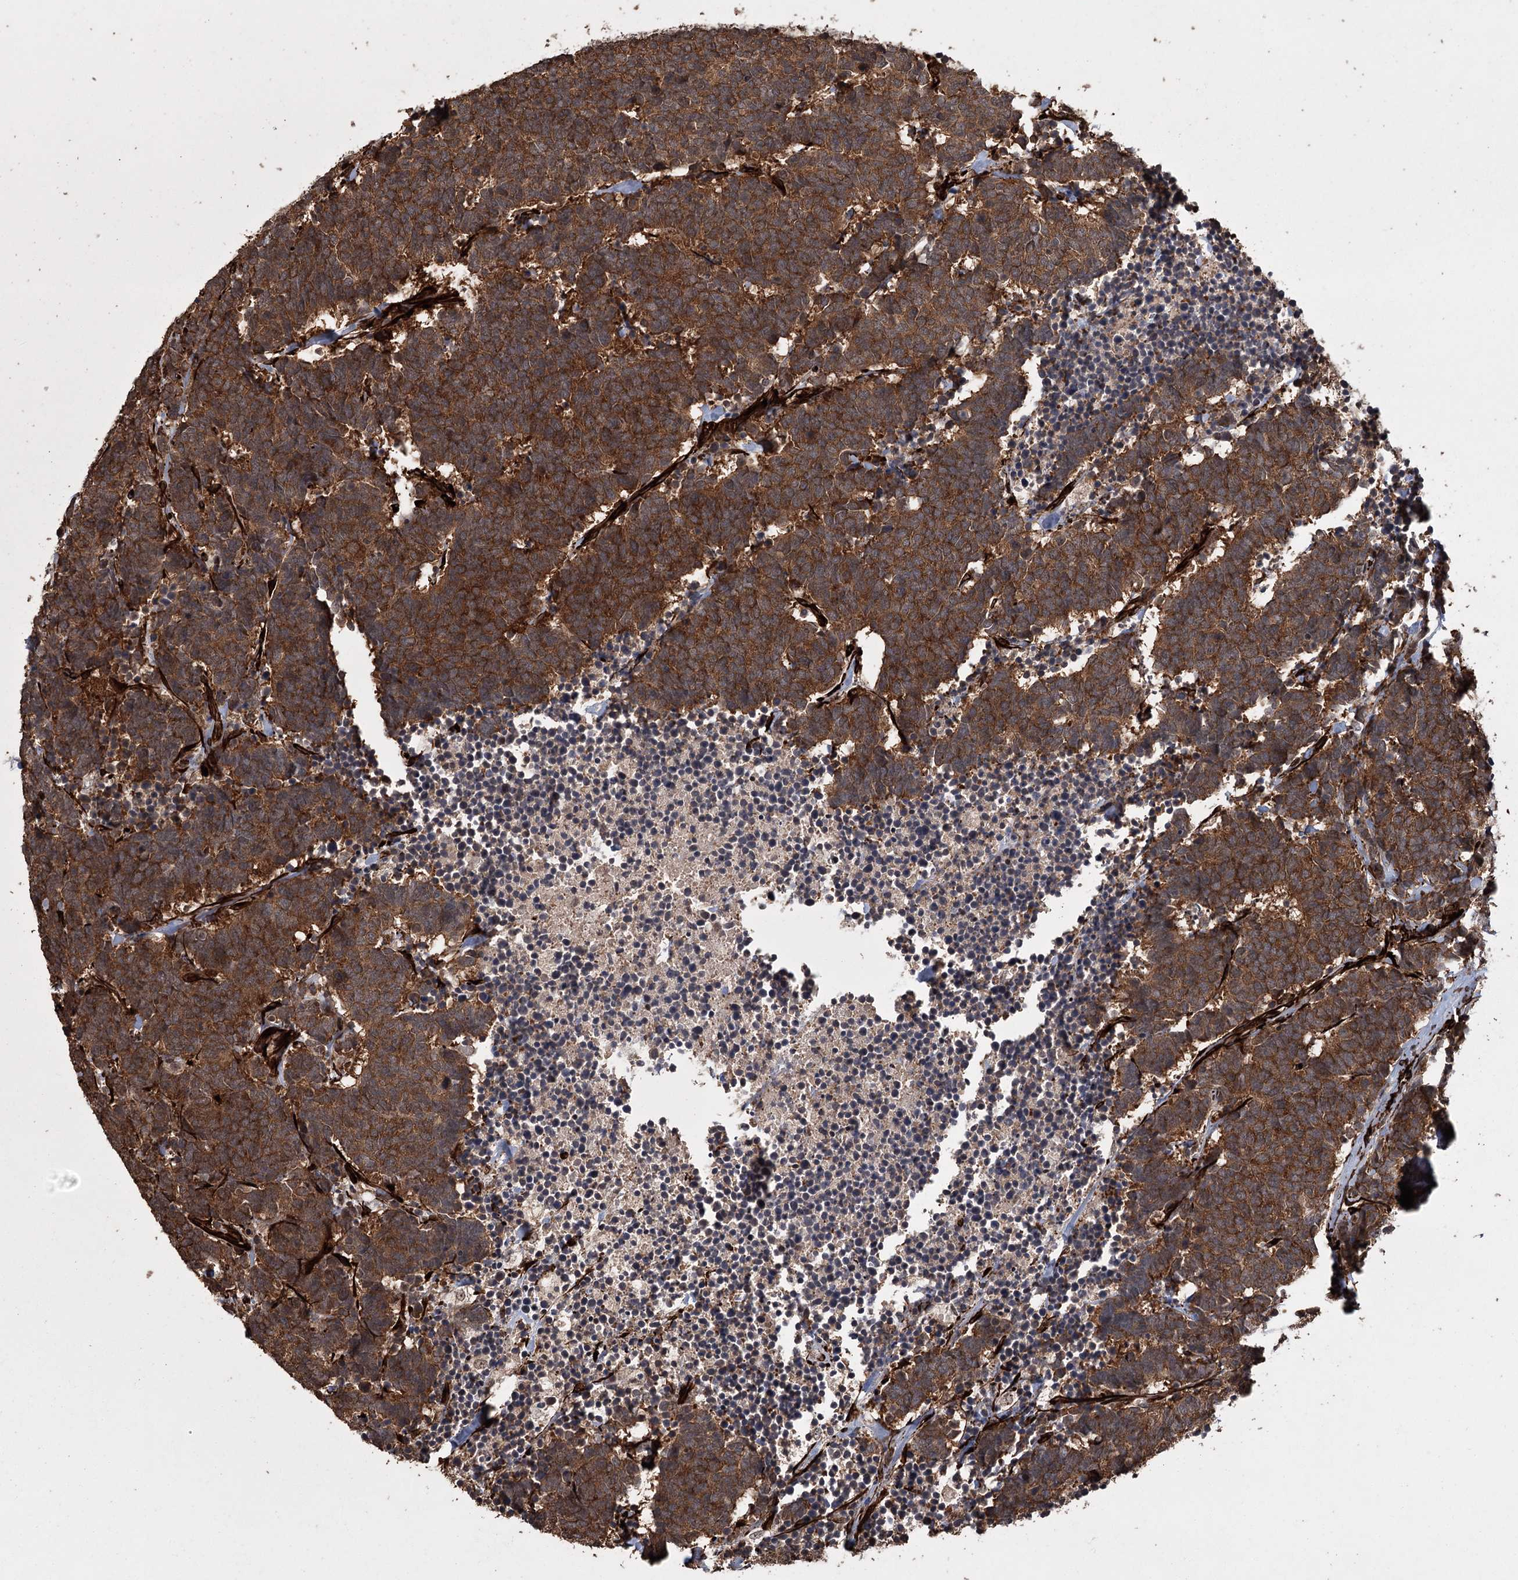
{"staining": {"intensity": "strong", "quantity": ">75%", "location": "cytoplasmic/membranous"}, "tissue": "carcinoid", "cell_type": "Tumor cells", "image_type": "cancer", "snomed": [{"axis": "morphology", "description": "Carcinoma, NOS"}, {"axis": "morphology", "description": "Carcinoid, malignant, NOS"}, {"axis": "topography", "description": "Urinary bladder"}], "caption": "Carcinoid was stained to show a protein in brown. There is high levels of strong cytoplasmic/membranous staining in approximately >75% of tumor cells.", "gene": "RPAP3", "patient": {"sex": "male", "age": 57}}